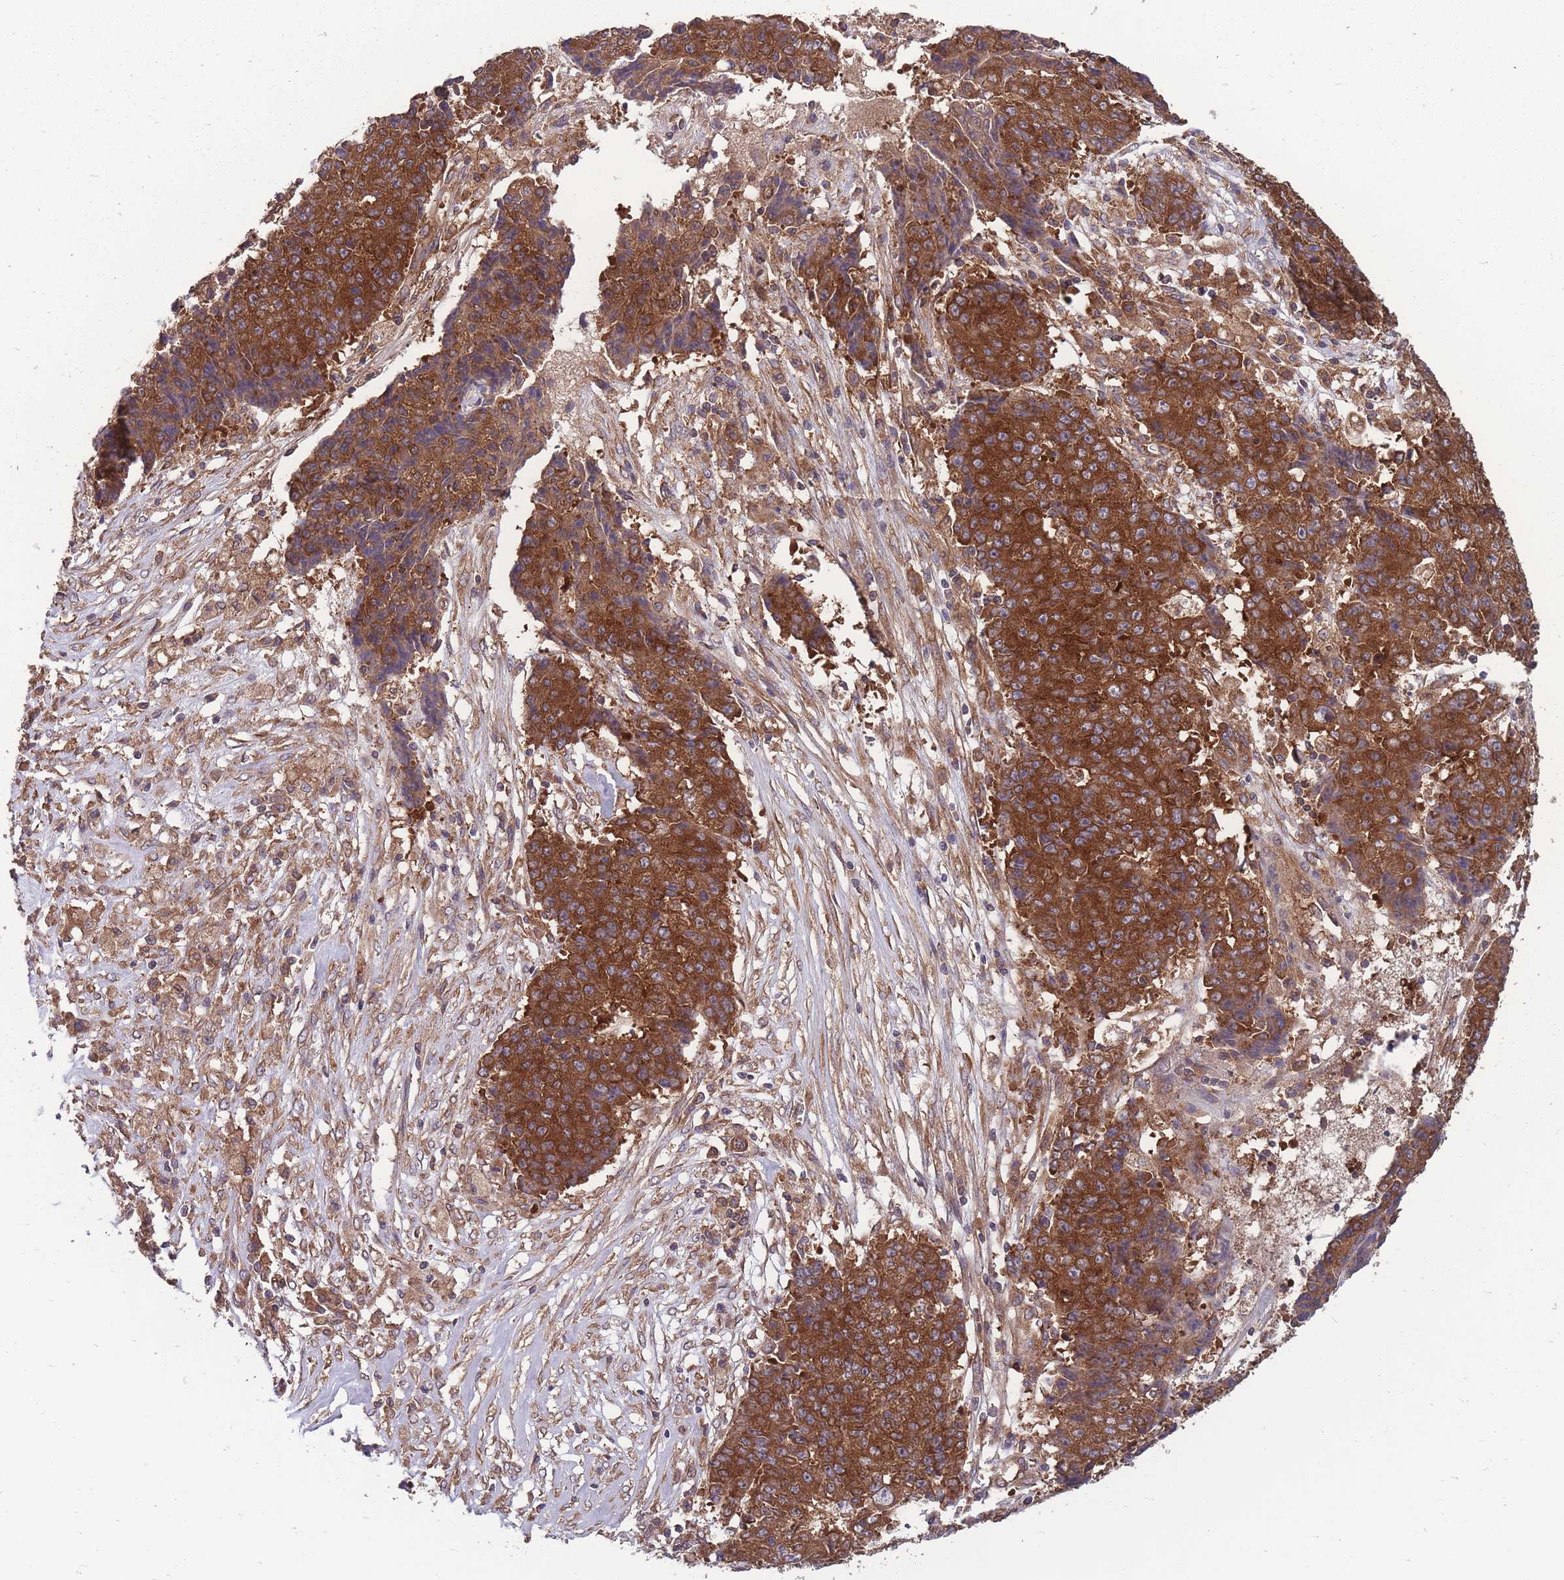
{"staining": {"intensity": "strong", "quantity": ">75%", "location": "cytoplasmic/membranous"}, "tissue": "ovarian cancer", "cell_type": "Tumor cells", "image_type": "cancer", "snomed": [{"axis": "morphology", "description": "Carcinoma, endometroid"}, {"axis": "topography", "description": "Ovary"}], "caption": "Immunohistochemical staining of ovarian cancer (endometroid carcinoma) shows strong cytoplasmic/membranous protein staining in approximately >75% of tumor cells.", "gene": "ZPR1", "patient": {"sex": "female", "age": 42}}